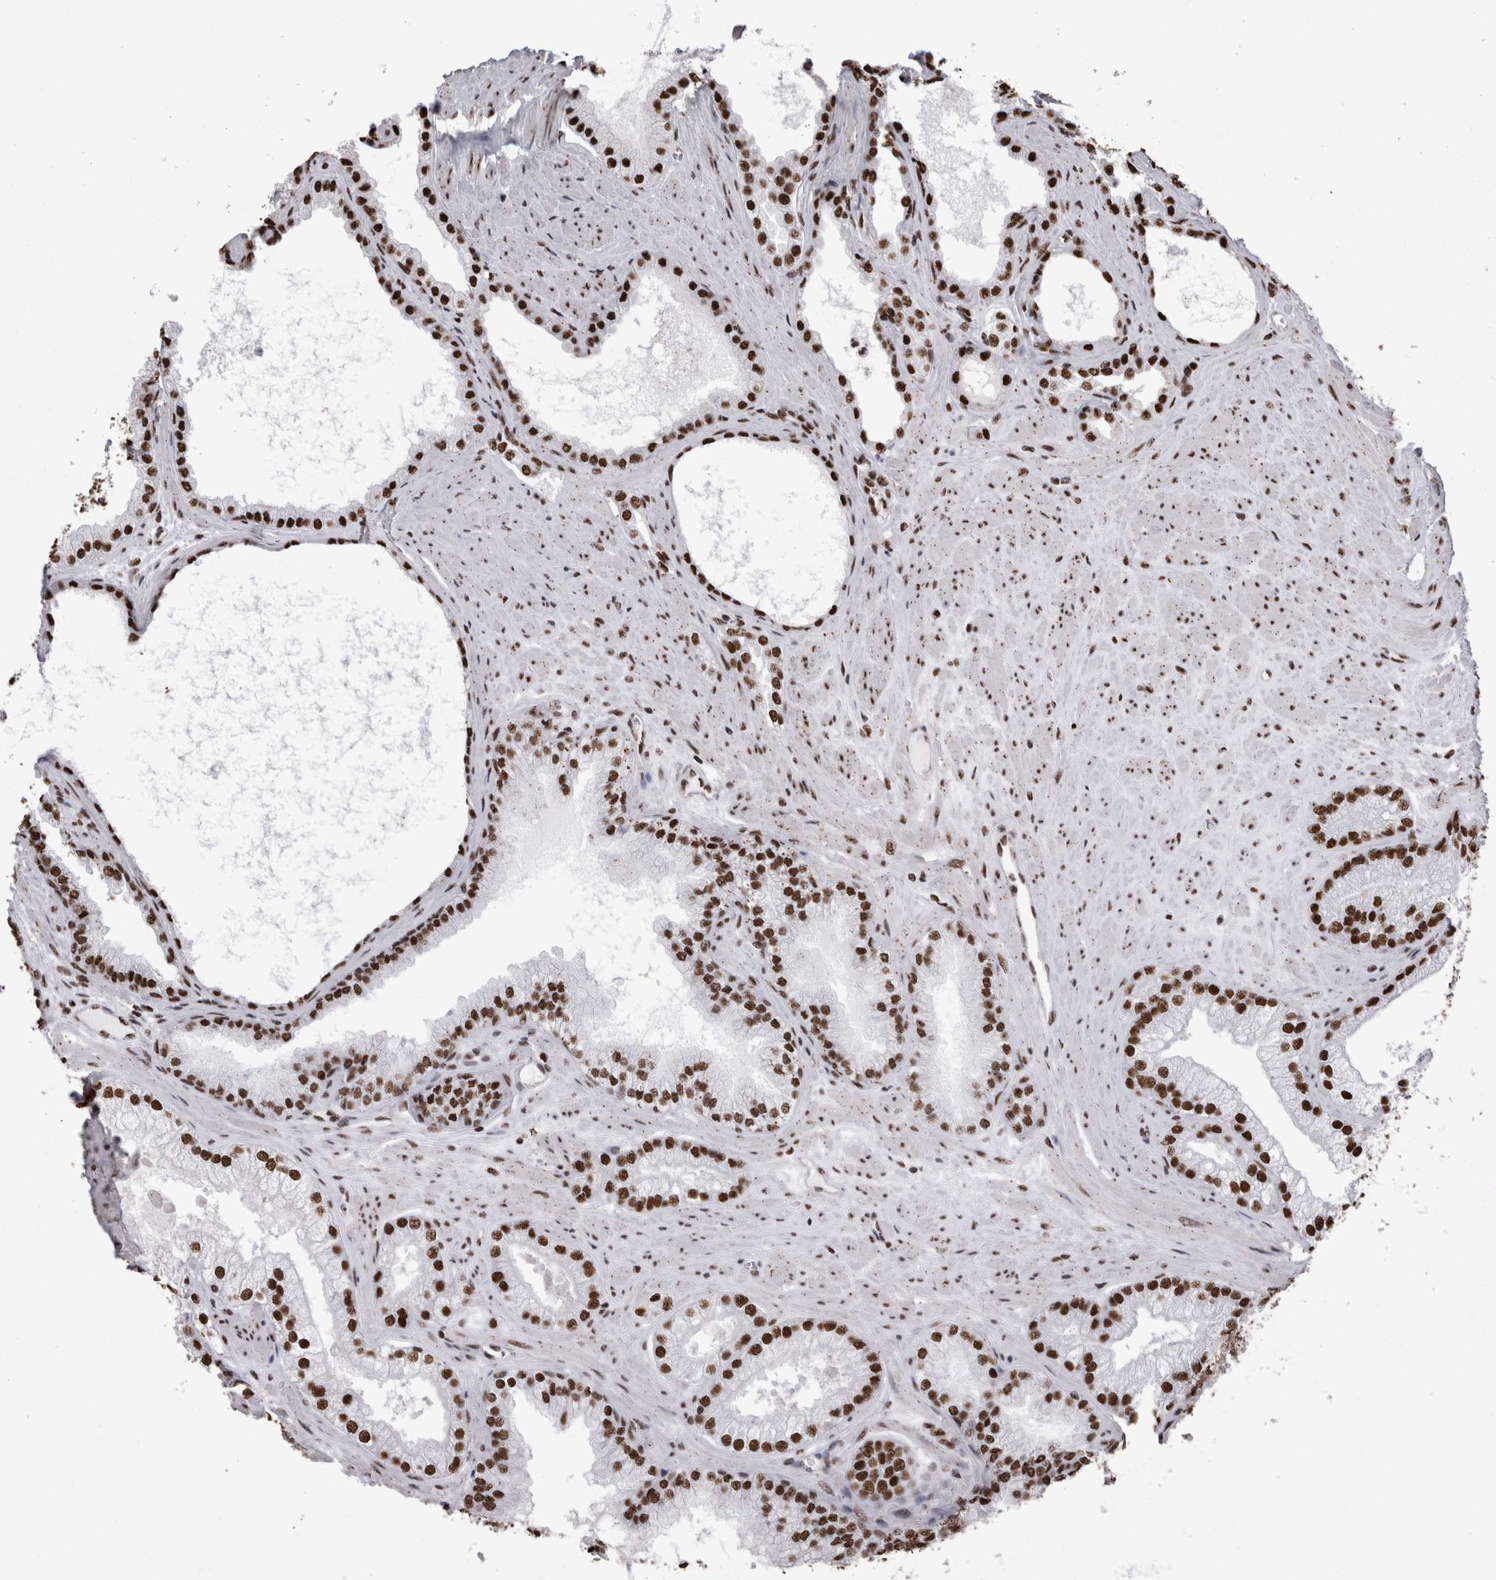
{"staining": {"intensity": "strong", "quantity": ">75%", "location": "nuclear"}, "tissue": "prostate cancer", "cell_type": "Tumor cells", "image_type": "cancer", "snomed": [{"axis": "morphology", "description": "Adenocarcinoma, High grade"}, {"axis": "topography", "description": "Prostate"}], "caption": "A high amount of strong nuclear expression is seen in approximately >75% of tumor cells in adenocarcinoma (high-grade) (prostate) tissue. (DAB IHC with brightfield microscopy, high magnification).", "gene": "HNRNPM", "patient": {"sex": "male", "age": 58}}